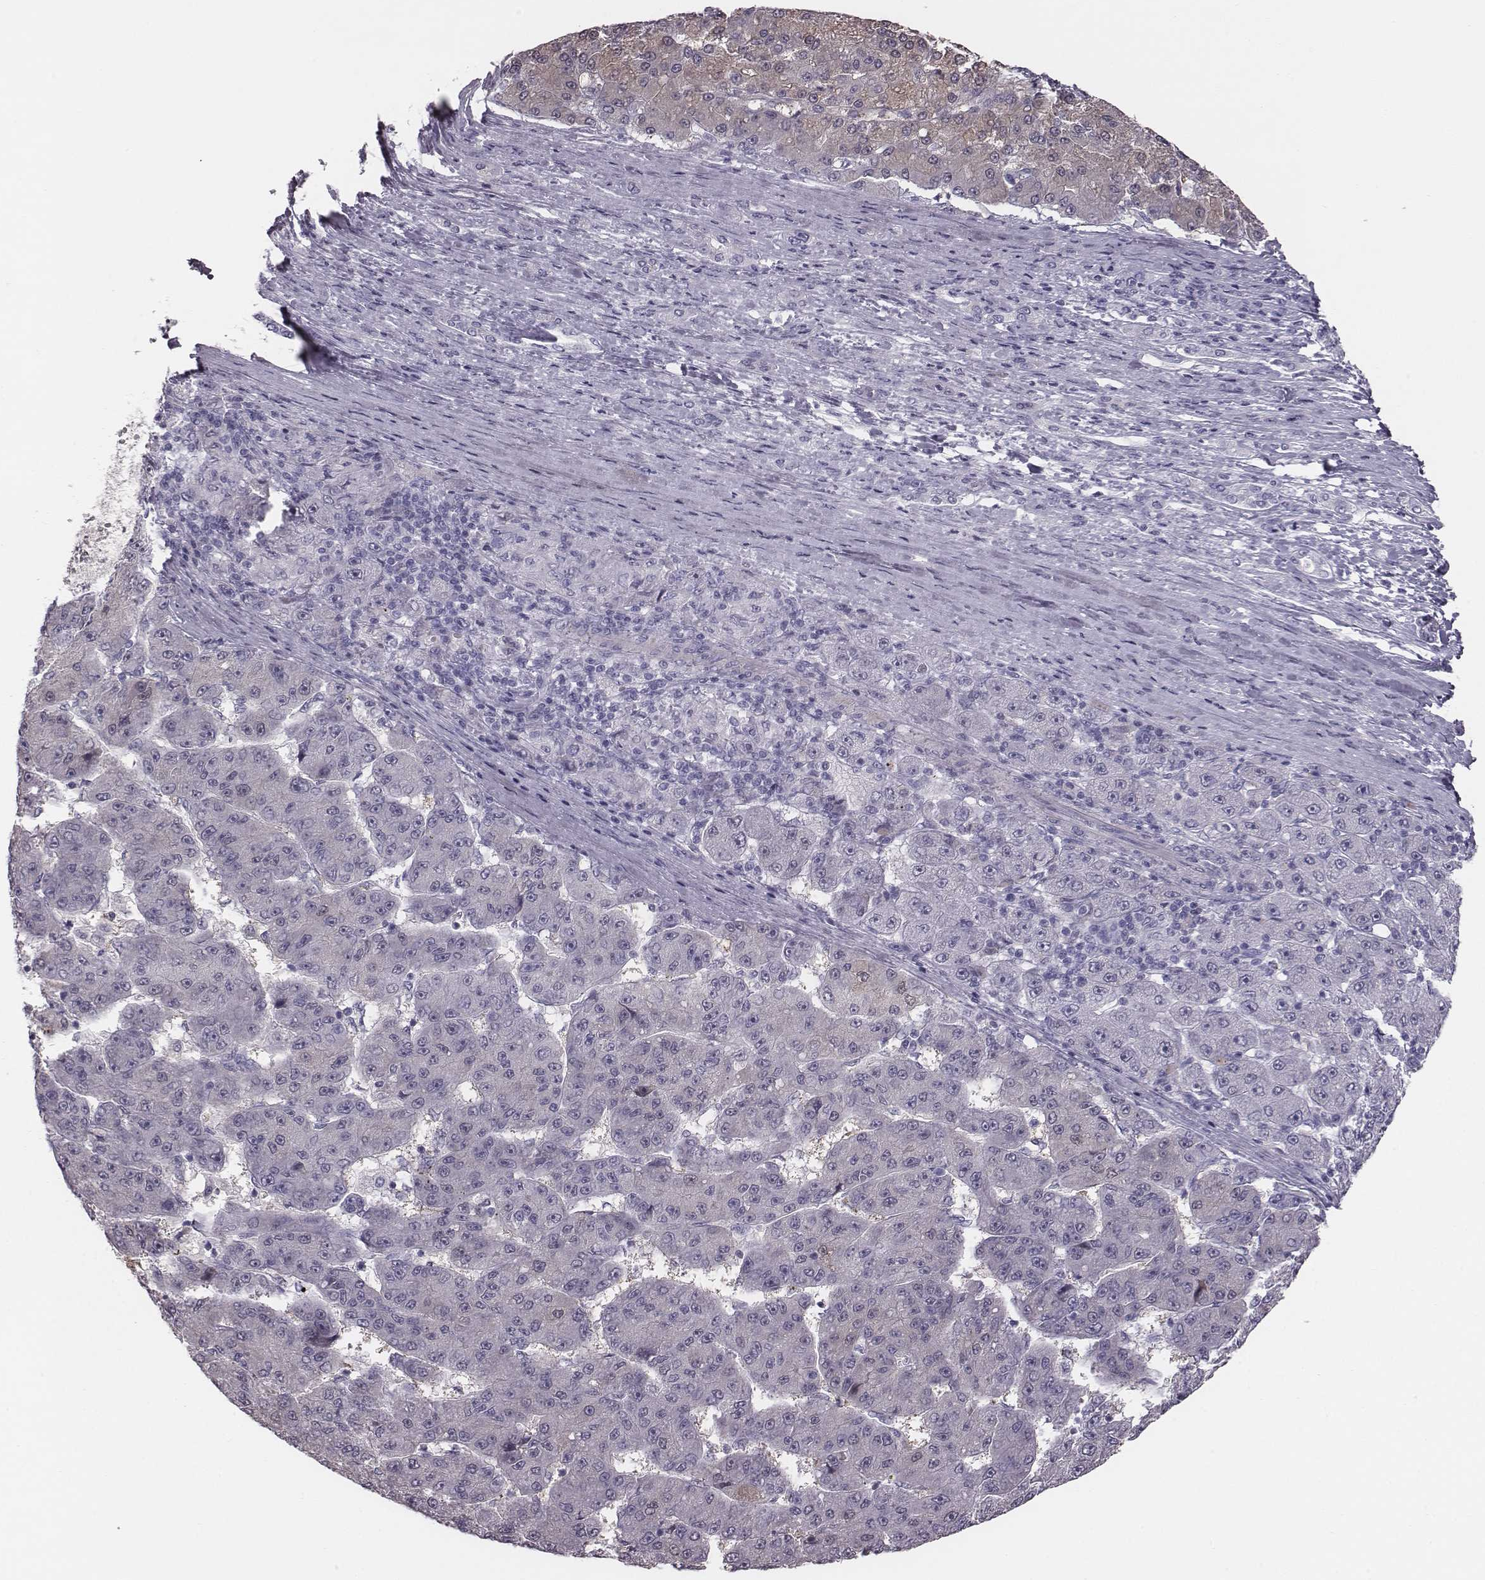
{"staining": {"intensity": "negative", "quantity": "none", "location": "none"}, "tissue": "liver cancer", "cell_type": "Tumor cells", "image_type": "cancer", "snomed": [{"axis": "morphology", "description": "Carcinoma, Hepatocellular, NOS"}, {"axis": "topography", "description": "Liver"}], "caption": "DAB (3,3'-diaminobenzidine) immunohistochemical staining of human hepatocellular carcinoma (liver) demonstrates no significant staining in tumor cells. (Brightfield microscopy of DAB IHC at high magnification).", "gene": "CRISP1", "patient": {"sex": "male", "age": 67}}